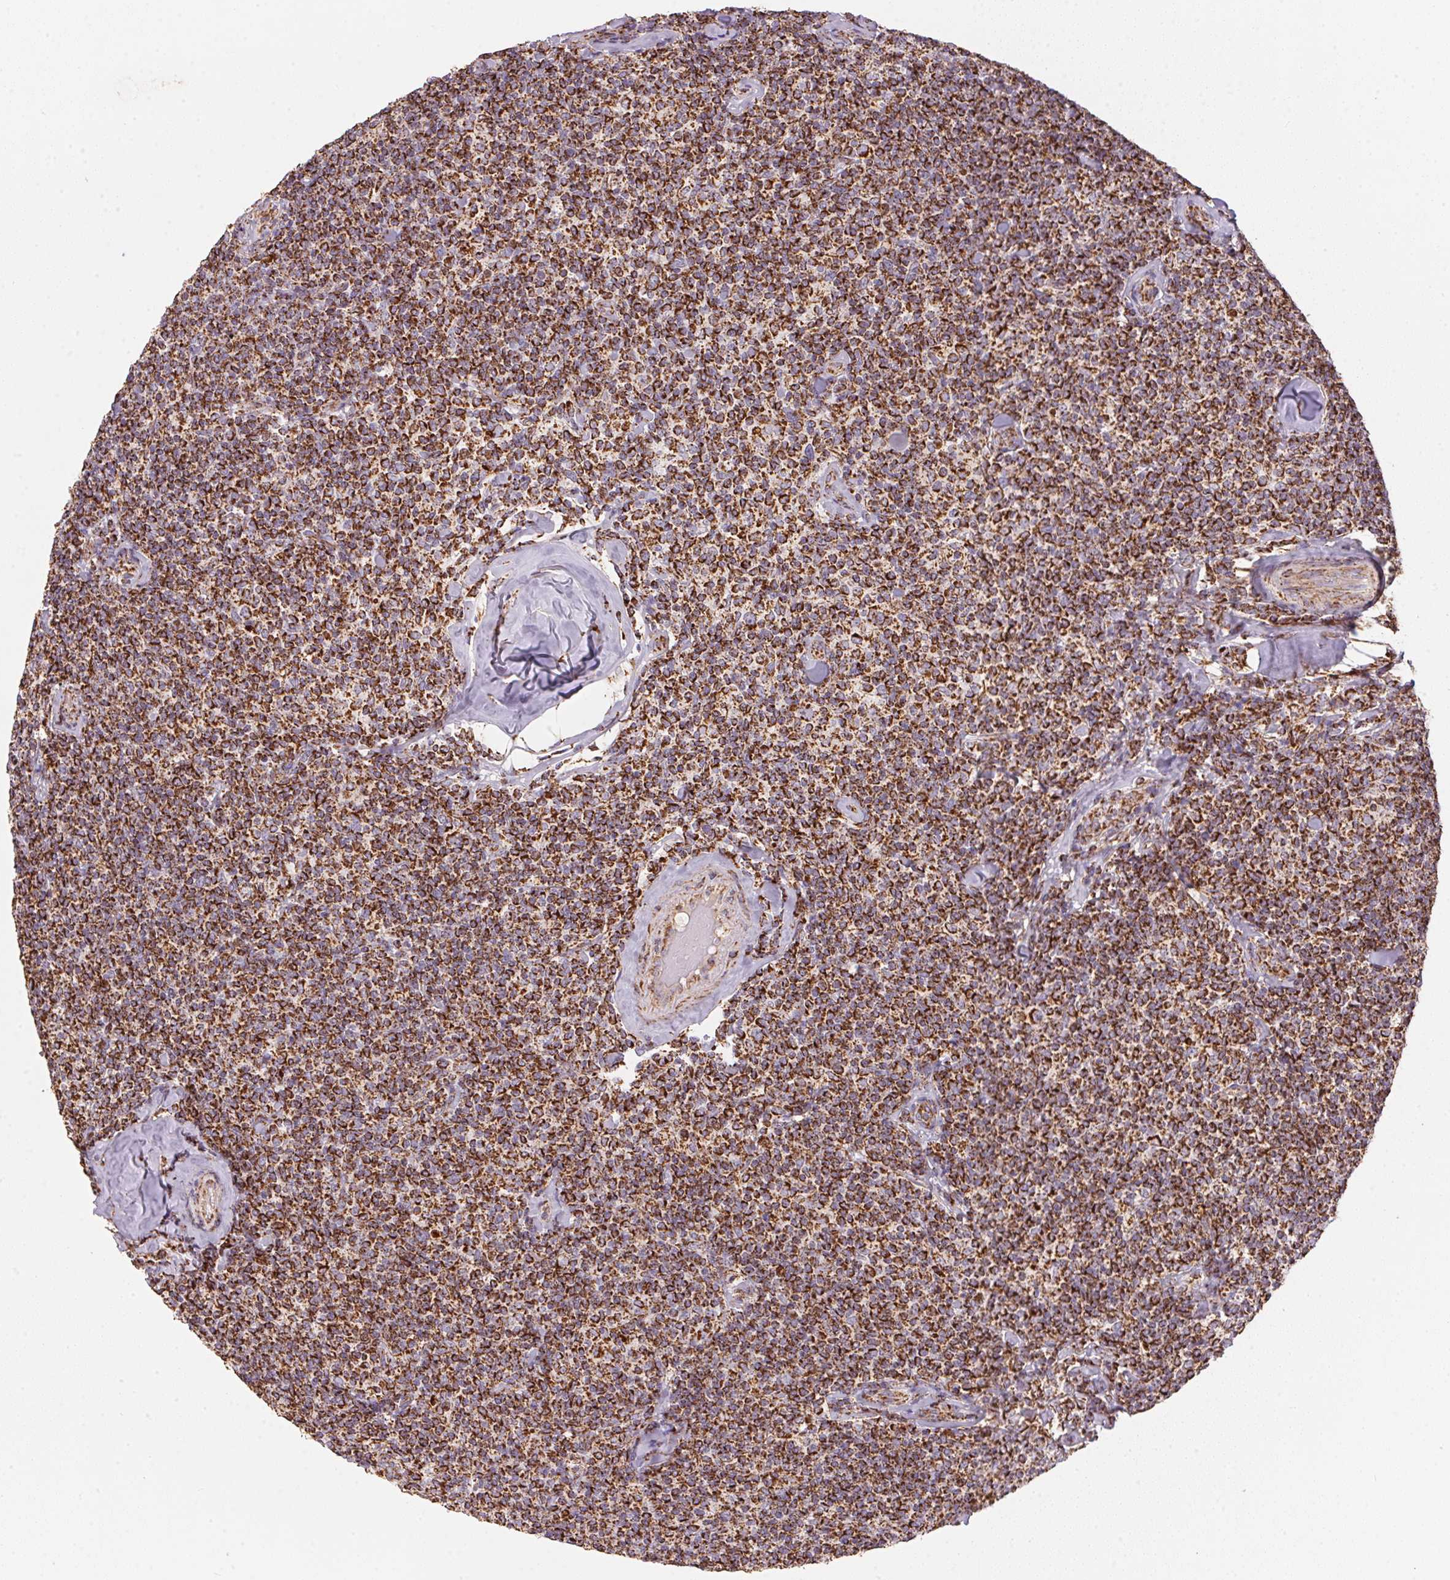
{"staining": {"intensity": "strong", "quantity": ">75%", "location": "cytoplasmic/membranous"}, "tissue": "lymphoma", "cell_type": "Tumor cells", "image_type": "cancer", "snomed": [{"axis": "morphology", "description": "Malignant lymphoma, non-Hodgkin's type, Low grade"}, {"axis": "topography", "description": "Lymph node"}], "caption": "Tumor cells display high levels of strong cytoplasmic/membranous expression in approximately >75% of cells in lymphoma. (Brightfield microscopy of DAB IHC at high magnification).", "gene": "NDUFS2", "patient": {"sex": "female", "age": 56}}